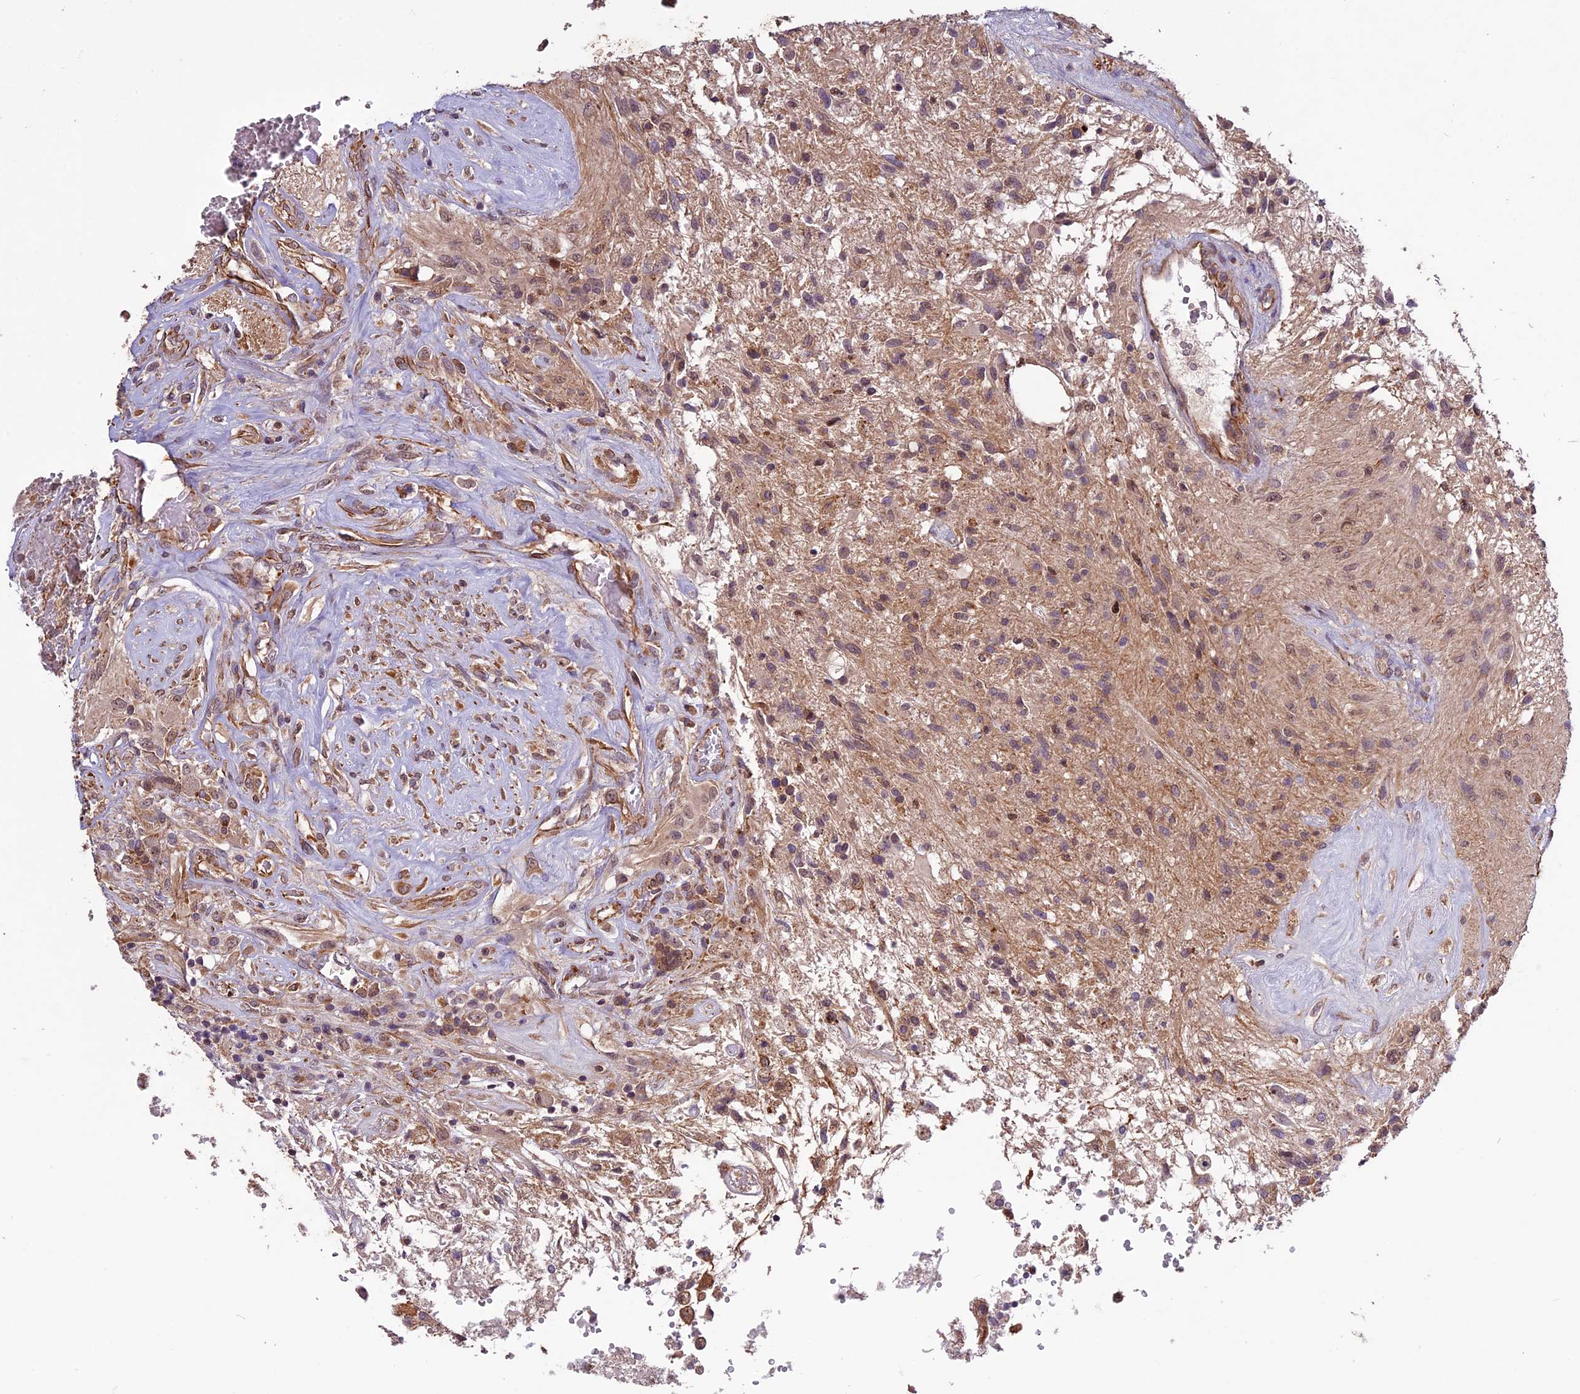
{"staining": {"intensity": "weak", "quantity": "<25%", "location": "cytoplasmic/membranous"}, "tissue": "glioma", "cell_type": "Tumor cells", "image_type": "cancer", "snomed": [{"axis": "morphology", "description": "Glioma, malignant, High grade"}, {"axis": "topography", "description": "Brain"}], "caption": "DAB (3,3'-diaminobenzidine) immunohistochemical staining of malignant glioma (high-grade) displays no significant positivity in tumor cells.", "gene": "C3orf70", "patient": {"sex": "male", "age": 56}}